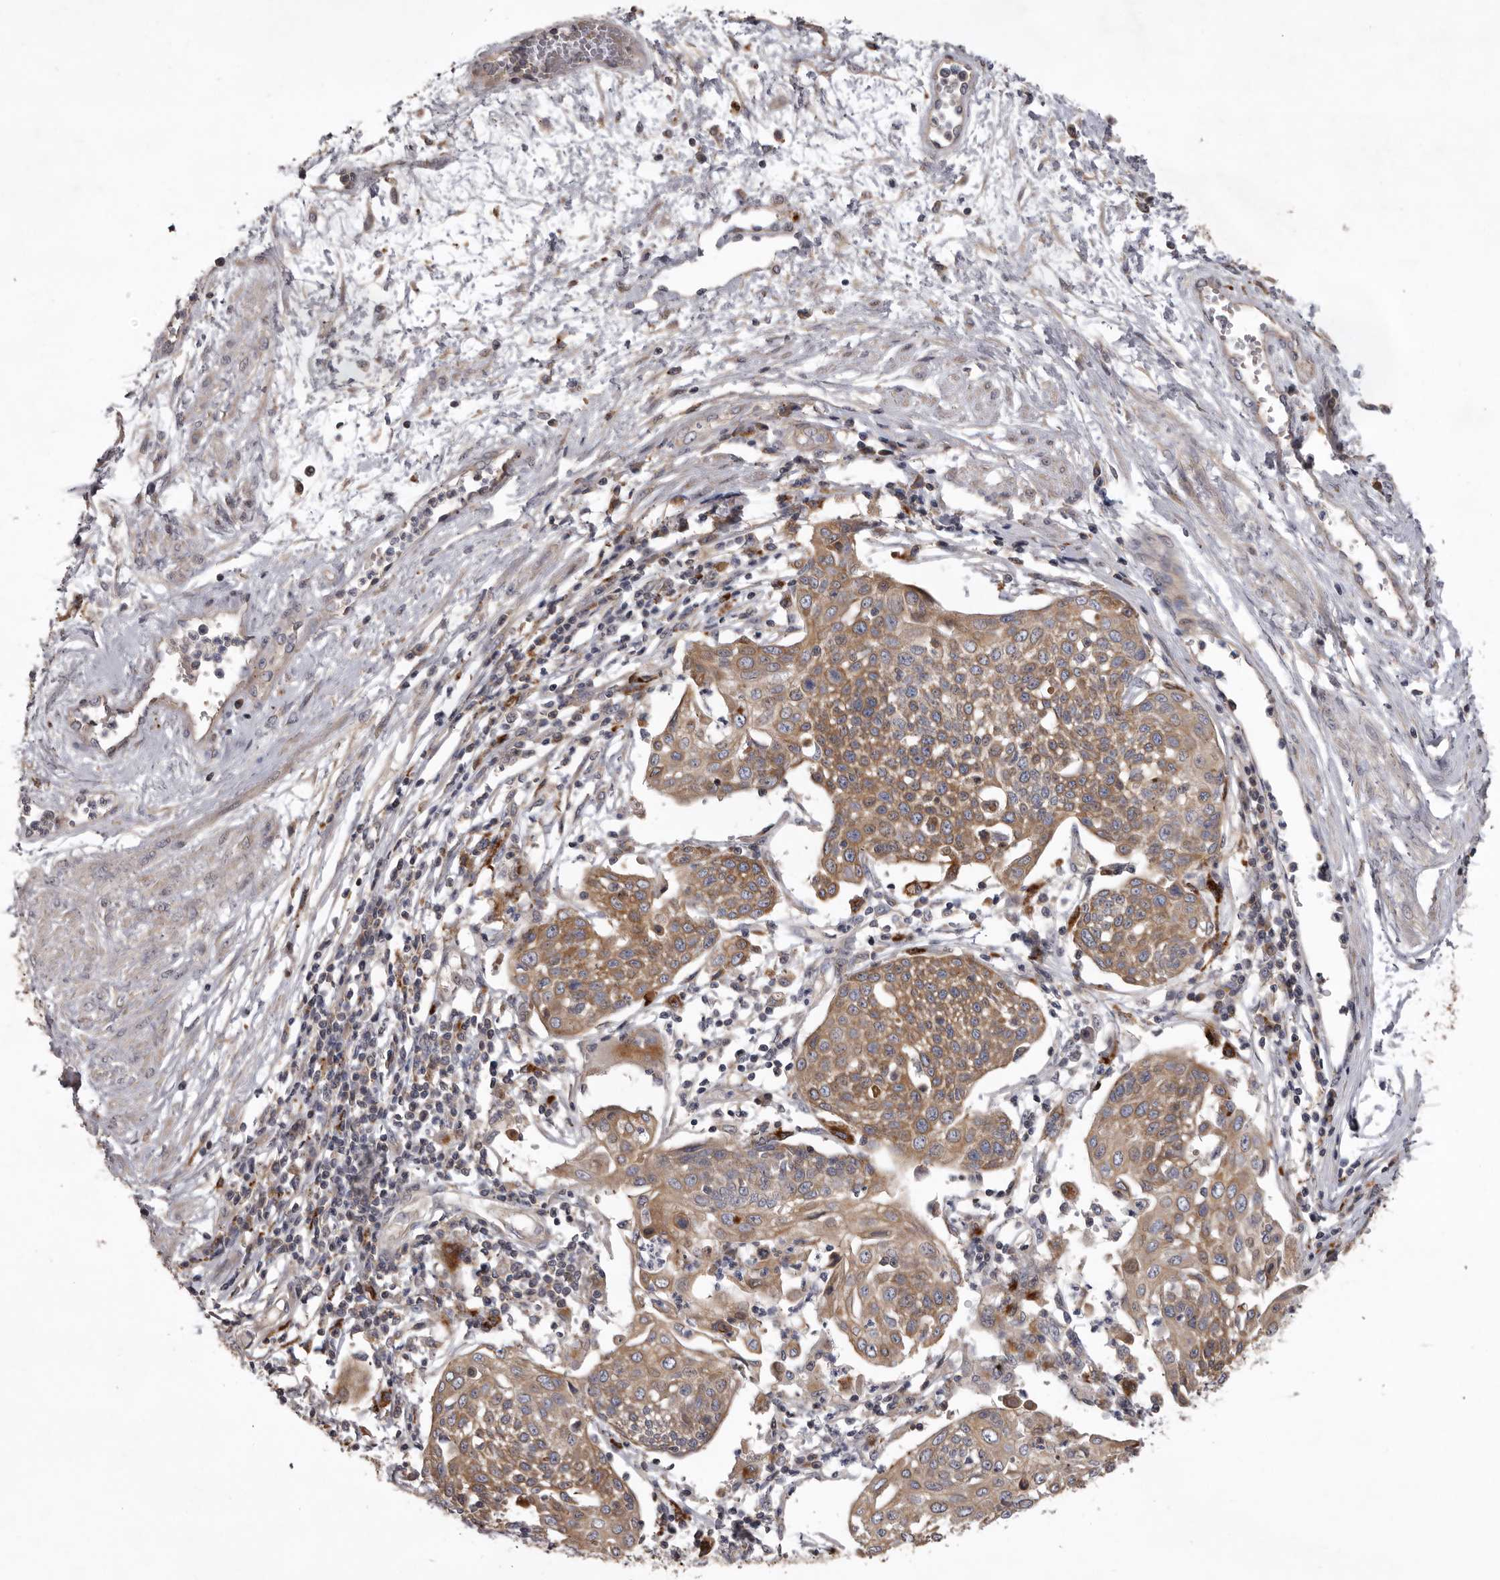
{"staining": {"intensity": "moderate", "quantity": ">75%", "location": "cytoplasmic/membranous"}, "tissue": "cervical cancer", "cell_type": "Tumor cells", "image_type": "cancer", "snomed": [{"axis": "morphology", "description": "Squamous cell carcinoma, NOS"}, {"axis": "topography", "description": "Cervix"}], "caption": "A photomicrograph of cervical cancer stained for a protein reveals moderate cytoplasmic/membranous brown staining in tumor cells.", "gene": "WDR47", "patient": {"sex": "female", "age": 34}}